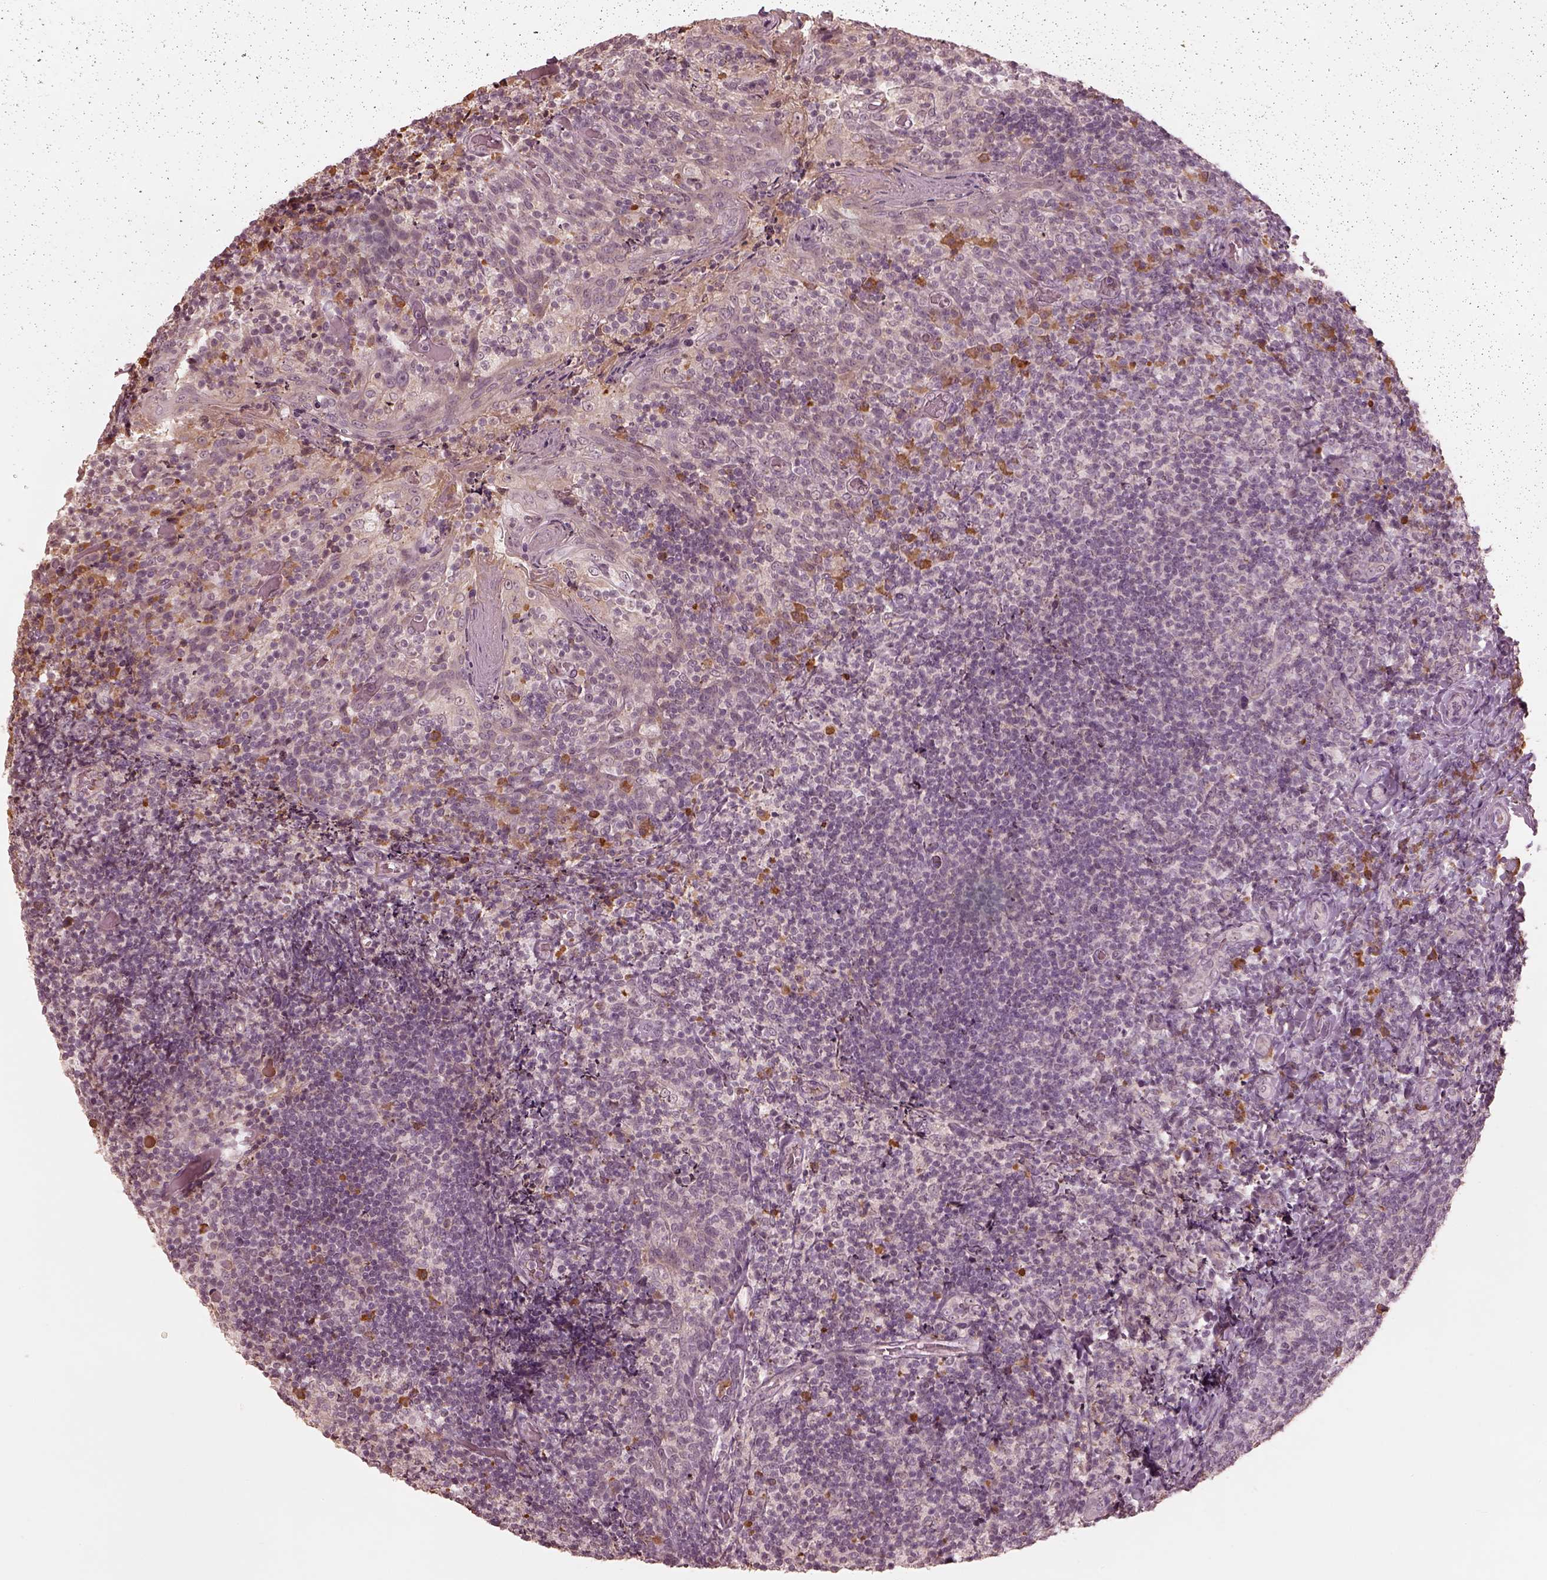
{"staining": {"intensity": "moderate", "quantity": "<25%", "location": "cytoplasmic/membranous"}, "tissue": "tonsil", "cell_type": "Germinal center cells", "image_type": "normal", "snomed": [{"axis": "morphology", "description": "Normal tissue, NOS"}, {"axis": "topography", "description": "Tonsil"}], "caption": "Germinal center cells show low levels of moderate cytoplasmic/membranous expression in about <25% of cells in unremarkable human tonsil.", "gene": "CALR3", "patient": {"sex": "female", "age": 10}}